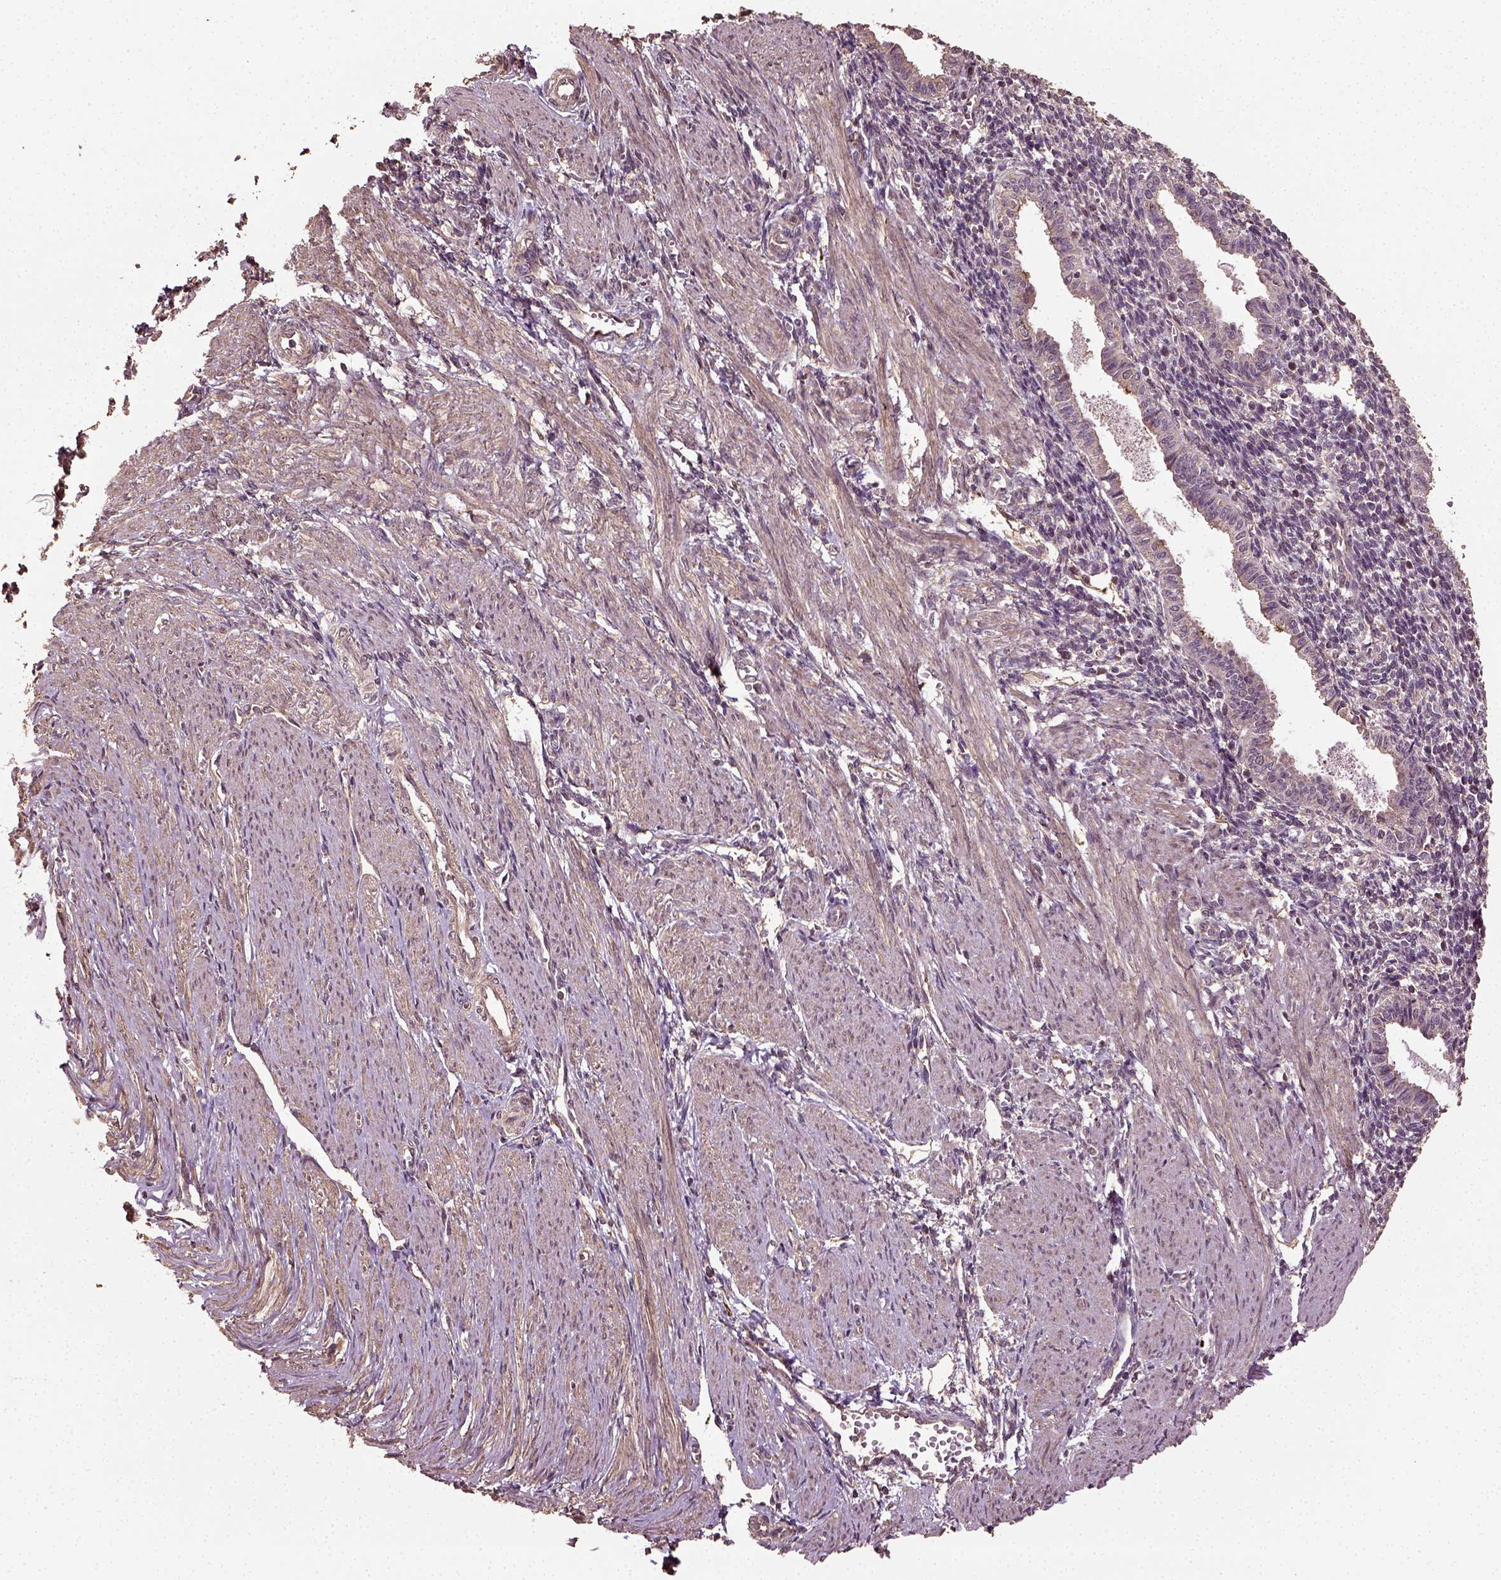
{"staining": {"intensity": "negative", "quantity": "none", "location": "none"}, "tissue": "endometrium", "cell_type": "Cells in endometrial stroma", "image_type": "normal", "snomed": [{"axis": "morphology", "description": "Normal tissue, NOS"}, {"axis": "topography", "description": "Endometrium"}], "caption": "This is an immunohistochemistry (IHC) histopathology image of unremarkable endometrium. There is no staining in cells in endometrial stroma.", "gene": "ERV3", "patient": {"sex": "female", "age": 37}}